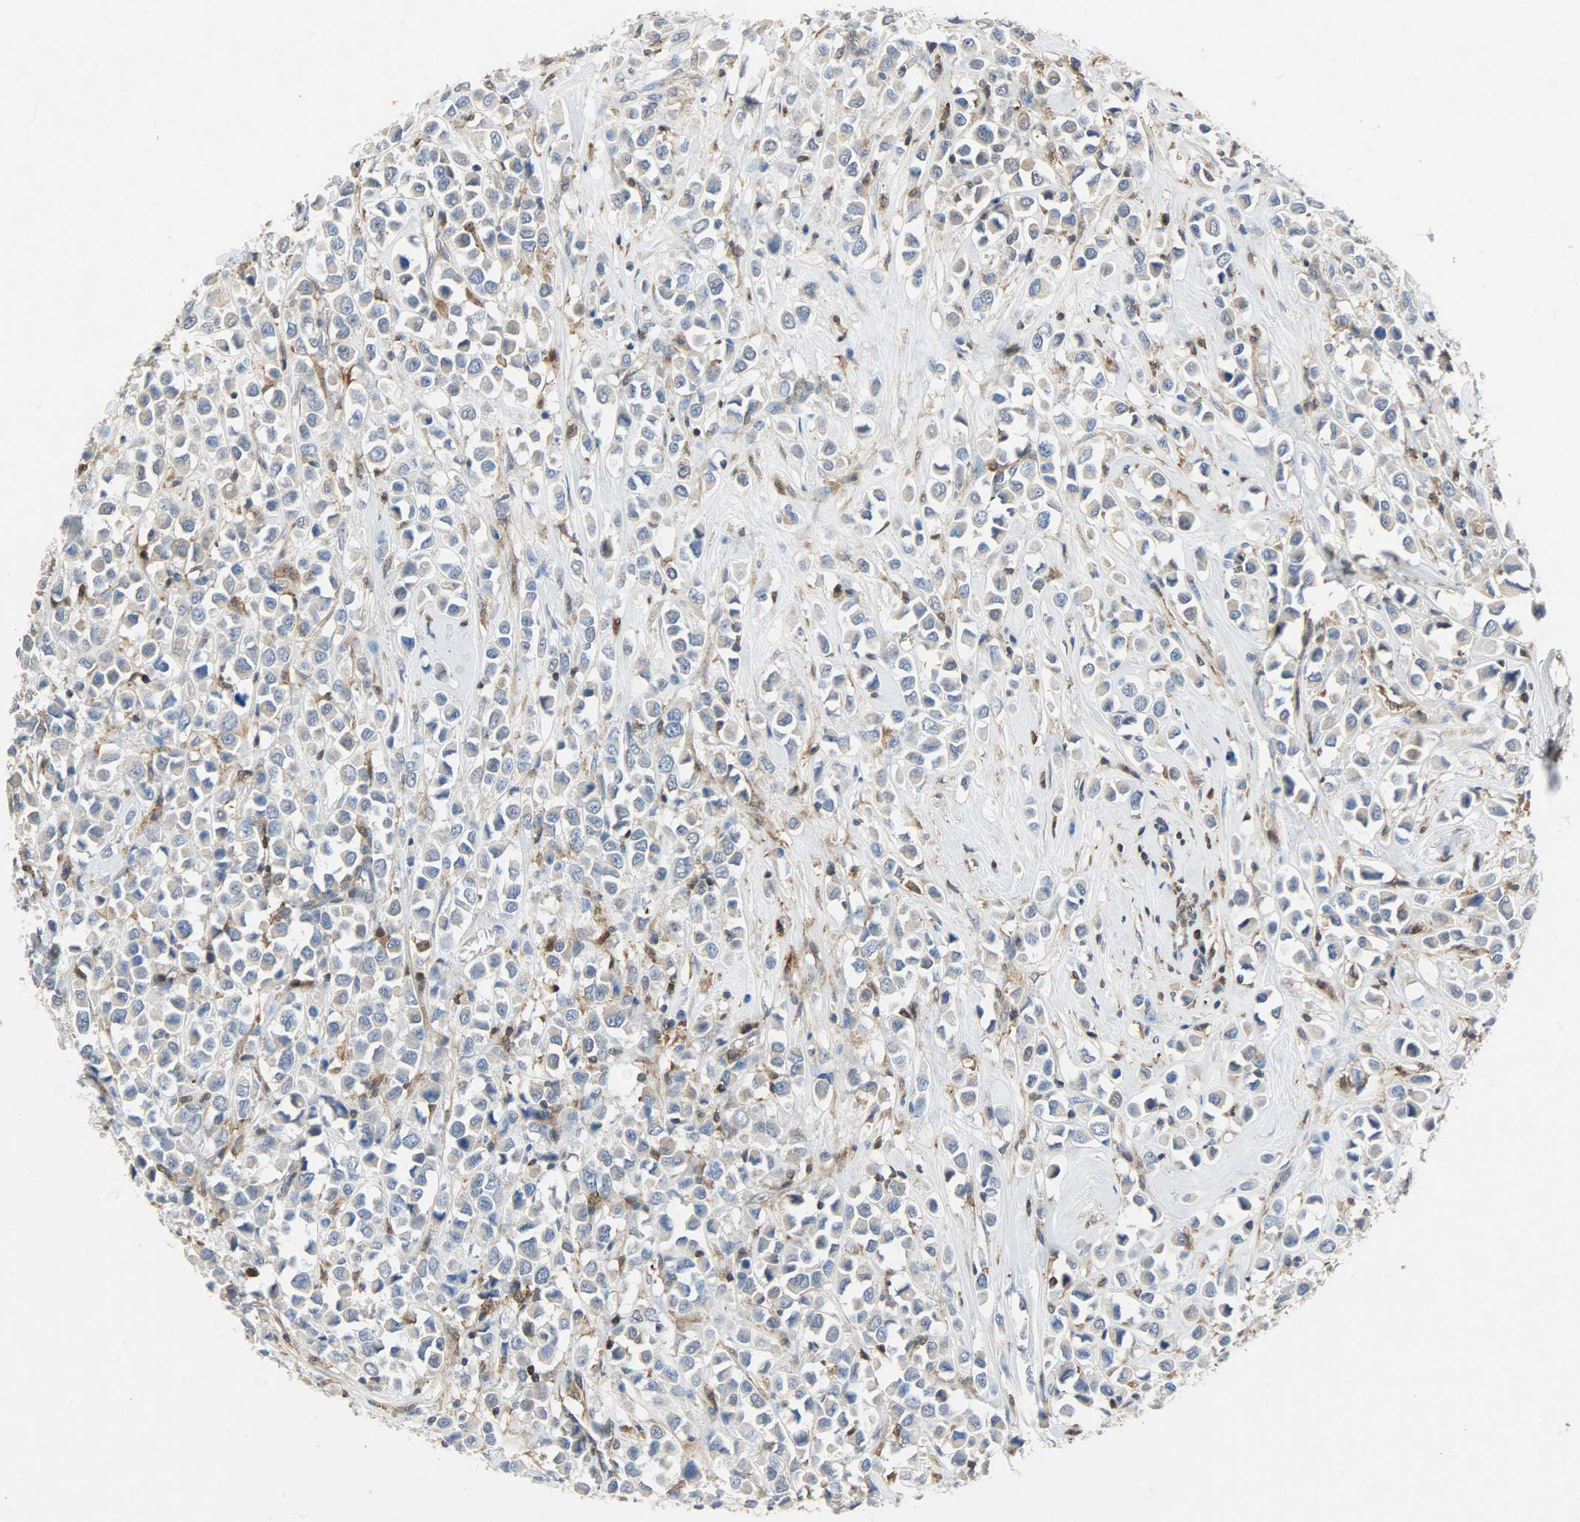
{"staining": {"intensity": "moderate", "quantity": "25%-75%", "location": "cytoplasmic/membranous"}, "tissue": "breast cancer", "cell_type": "Tumor cells", "image_type": "cancer", "snomed": [{"axis": "morphology", "description": "Duct carcinoma"}, {"axis": "topography", "description": "Breast"}], "caption": "Breast cancer (intraductal carcinoma) stained with IHC shows moderate cytoplasmic/membranous expression in approximately 25%-75% of tumor cells. The staining is performed using DAB (3,3'-diaminobenzidine) brown chromogen to label protein expression. The nuclei are counter-stained blue using hematoxylin.", "gene": "TRIM21", "patient": {"sex": "female", "age": 61}}